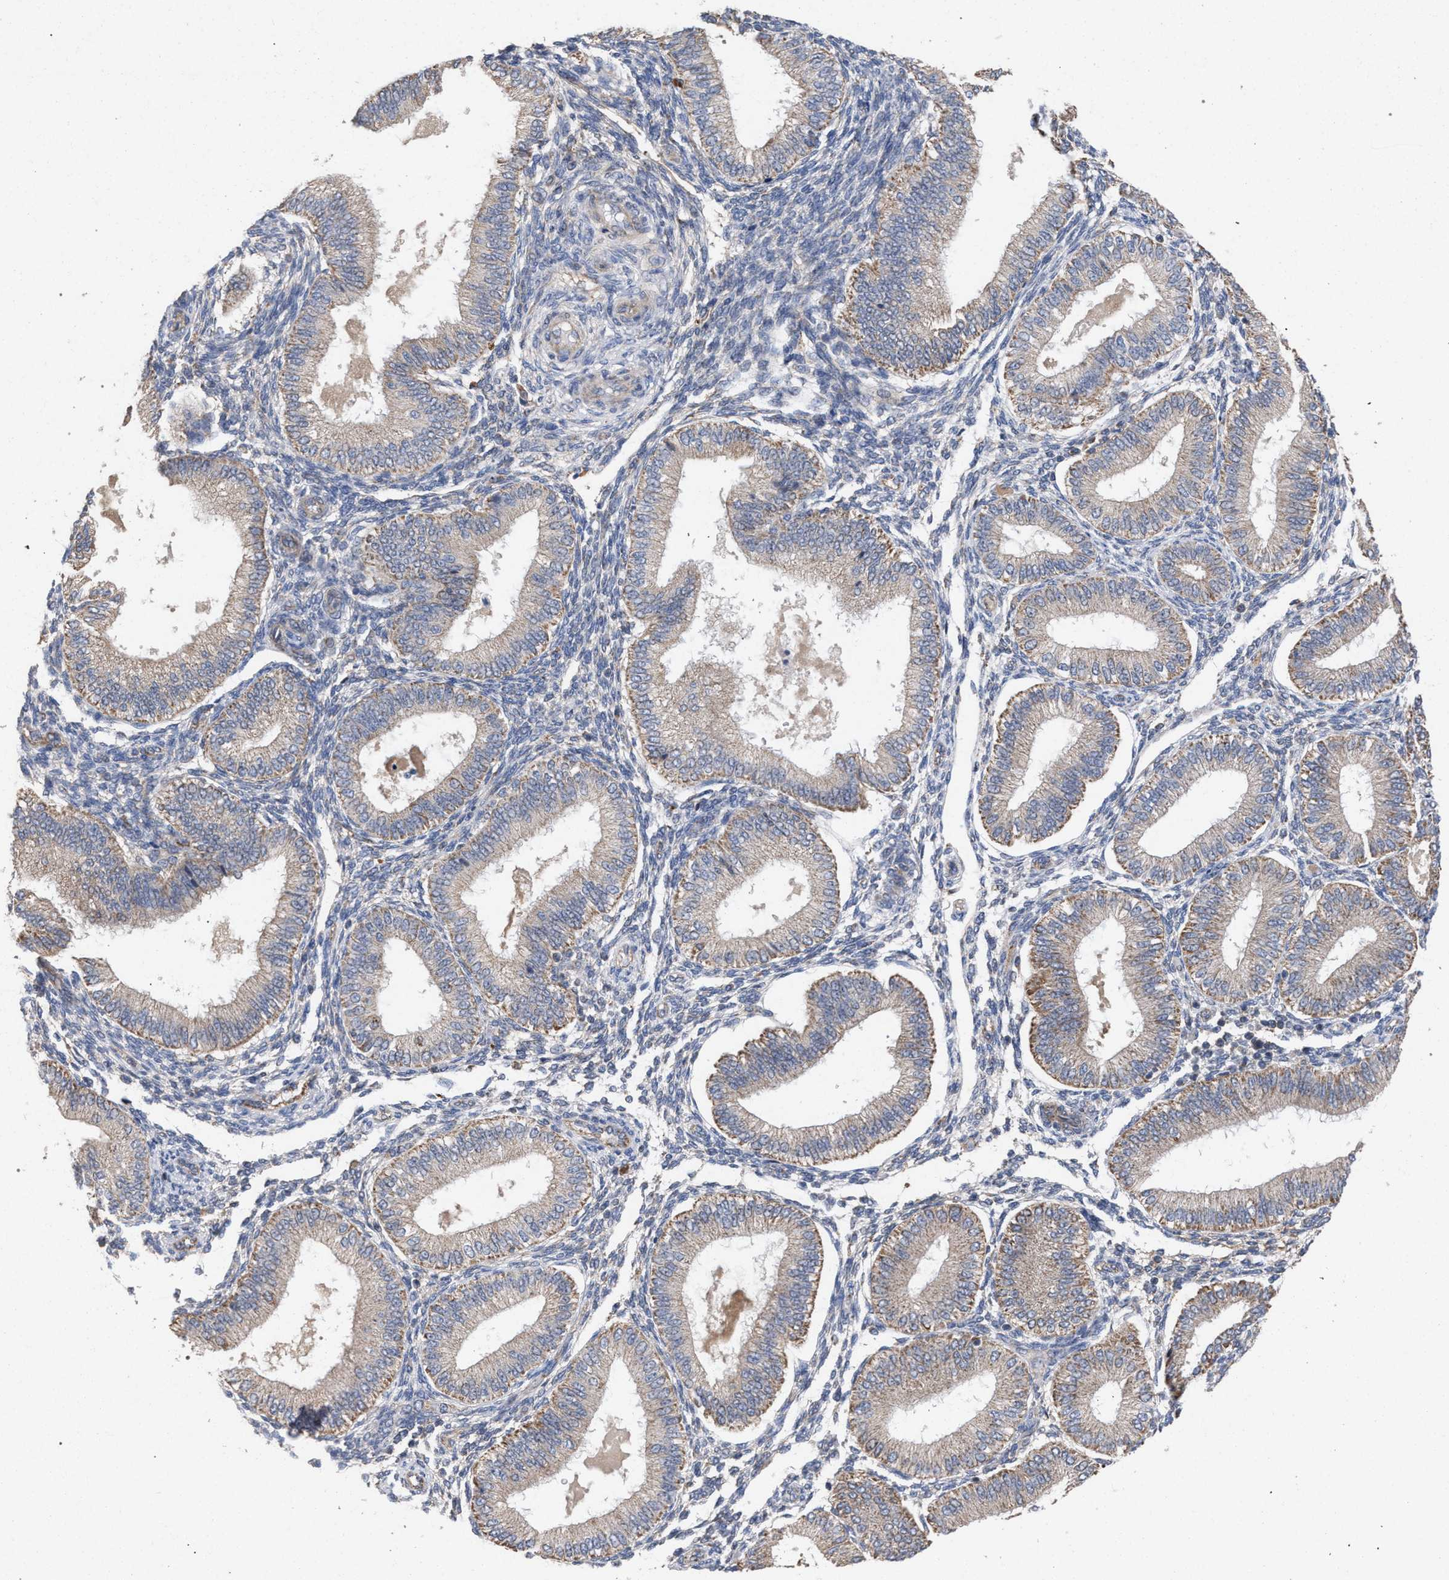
{"staining": {"intensity": "weak", "quantity": "<25%", "location": "cytoplasmic/membranous"}, "tissue": "endometrium", "cell_type": "Cells in endometrial stroma", "image_type": "normal", "snomed": [{"axis": "morphology", "description": "Normal tissue, NOS"}, {"axis": "topography", "description": "Endometrium"}], "caption": "Immunohistochemistry (IHC) of normal endometrium shows no staining in cells in endometrial stroma. (DAB (3,3'-diaminobenzidine) immunohistochemistry (IHC) with hematoxylin counter stain).", "gene": "BCL2L12", "patient": {"sex": "female", "age": 39}}